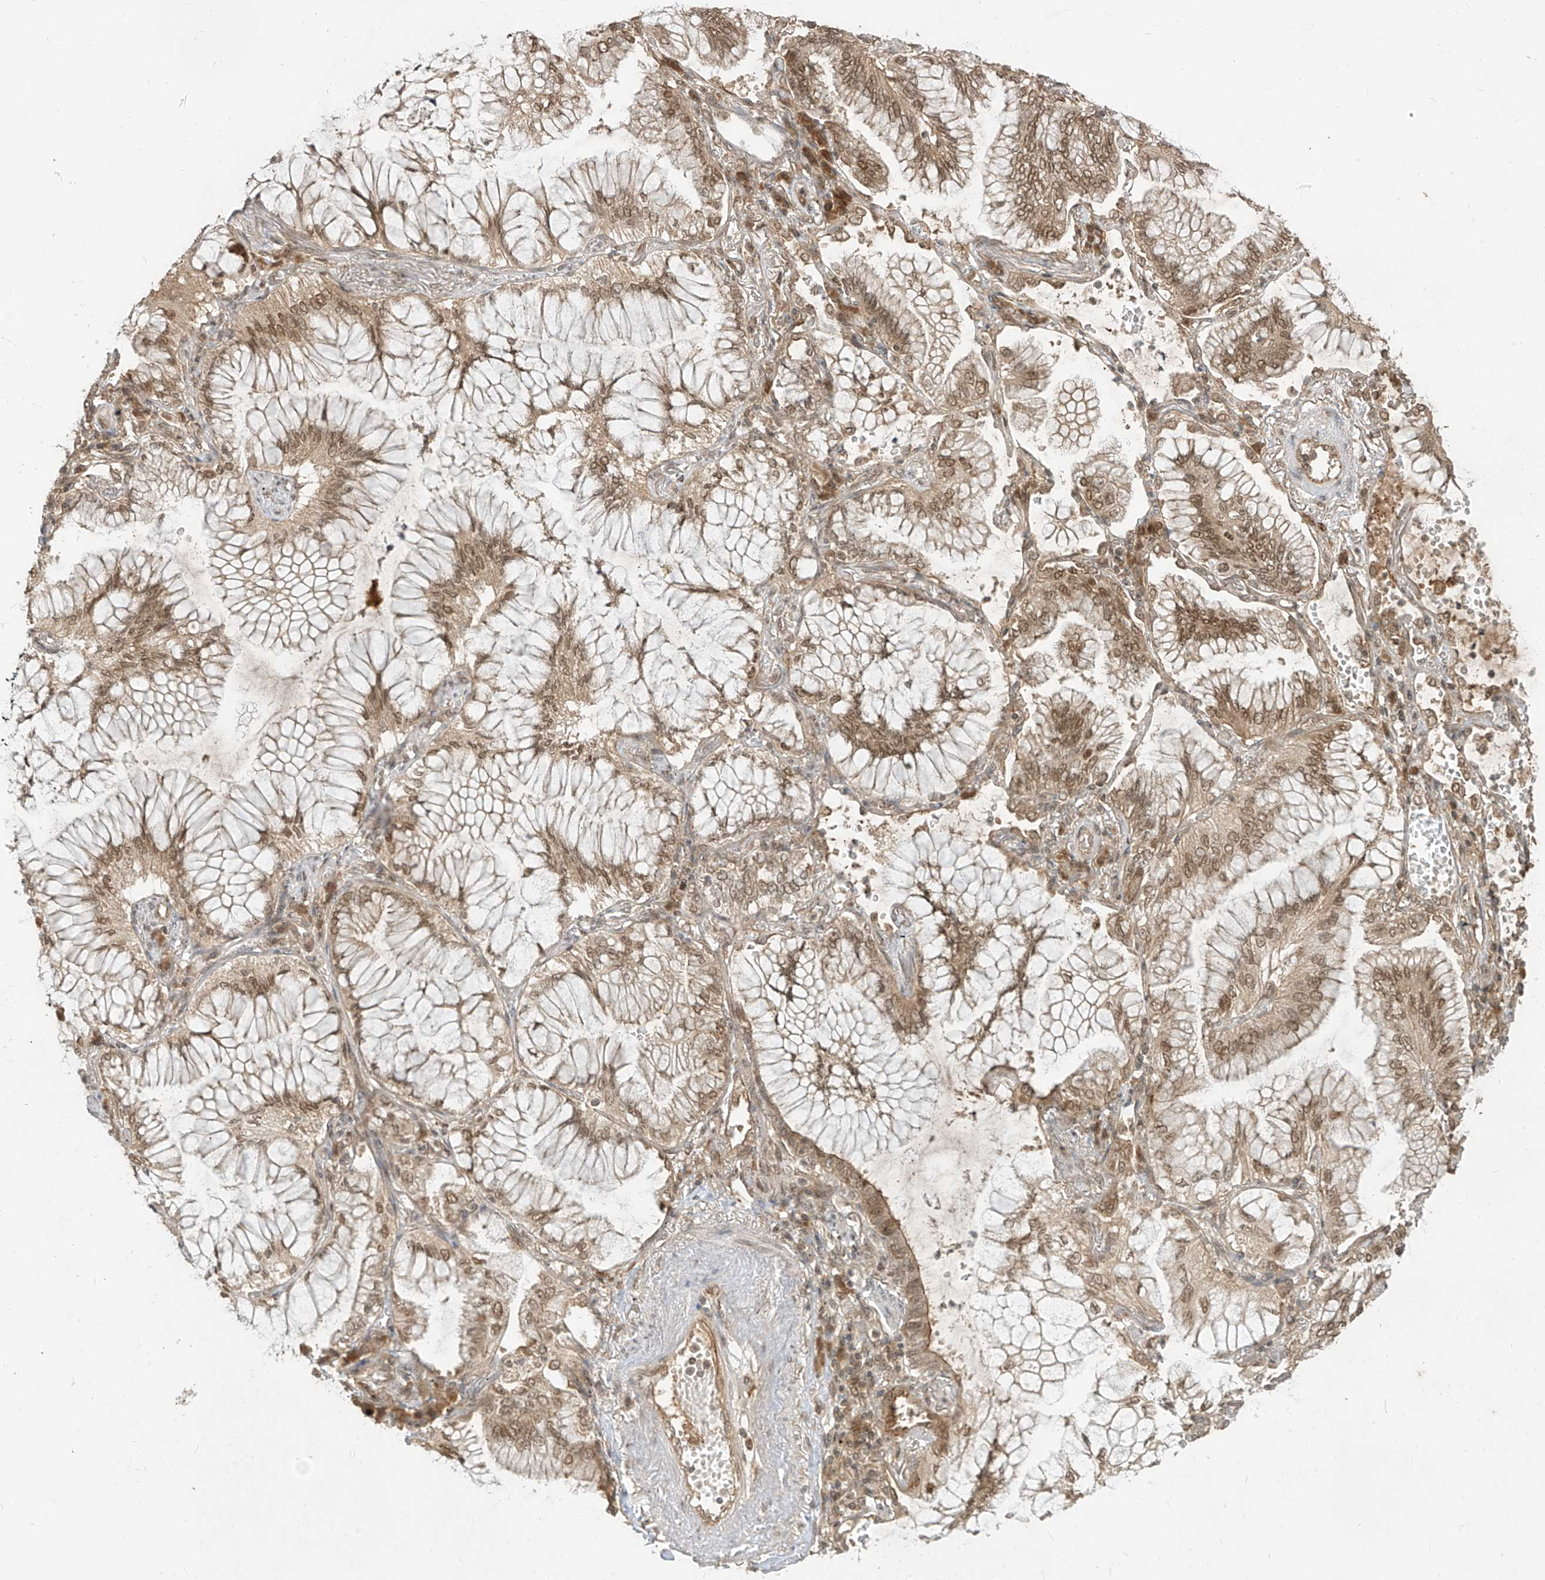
{"staining": {"intensity": "moderate", "quantity": ">75%", "location": "cytoplasmic/membranous,nuclear"}, "tissue": "lung cancer", "cell_type": "Tumor cells", "image_type": "cancer", "snomed": [{"axis": "morphology", "description": "Adenocarcinoma, NOS"}, {"axis": "topography", "description": "Lung"}], "caption": "The histopathology image reveals immunohistochemical staining of lung cancer (adenocarcinoma). There is moderate cytoplasmic/membranous and nuclear expression is seen in approximately >75% of tumor cells.", "gene": "LCOR", "patient": {"sex": "female", "age": 70}}